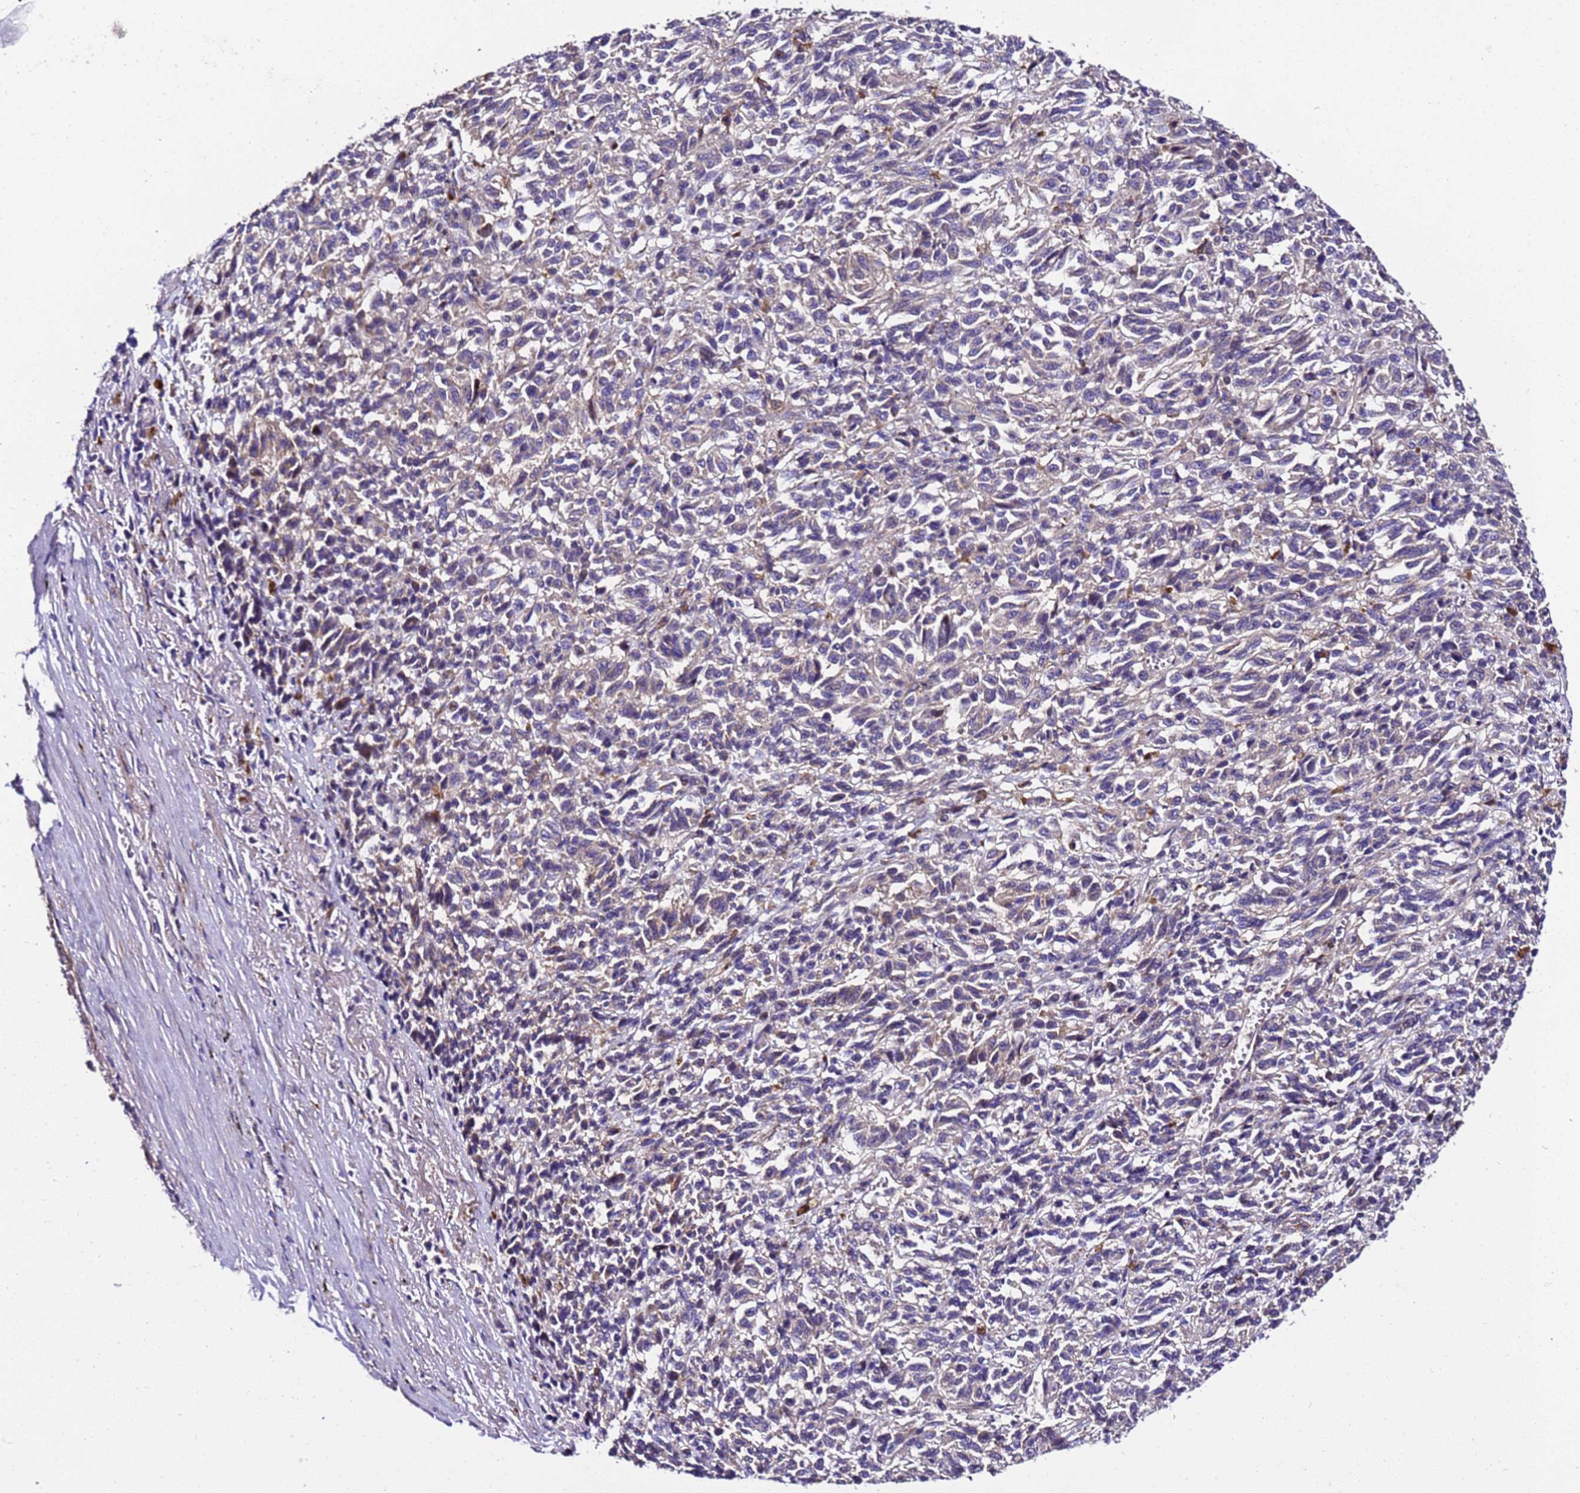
{"staining": {"intensity": "negative", "quantity": "none", "location": "none"}, "tissue": "melanoma", "cell_type": "Tumor cells", "image_type": "cancer", "snomed": [{"axis": "morphology", "description": "Malignant melanoma, Metastatic site"}, {"axis": "topography", "description": "Lung"}], "caption": "Immunohistochemical staining of human malignant melanoma (metastatic site) demonstrates no significant expression in tumor cells.", "gene": "ZNF417", "patient": {"sex": "male", "age": 64}}